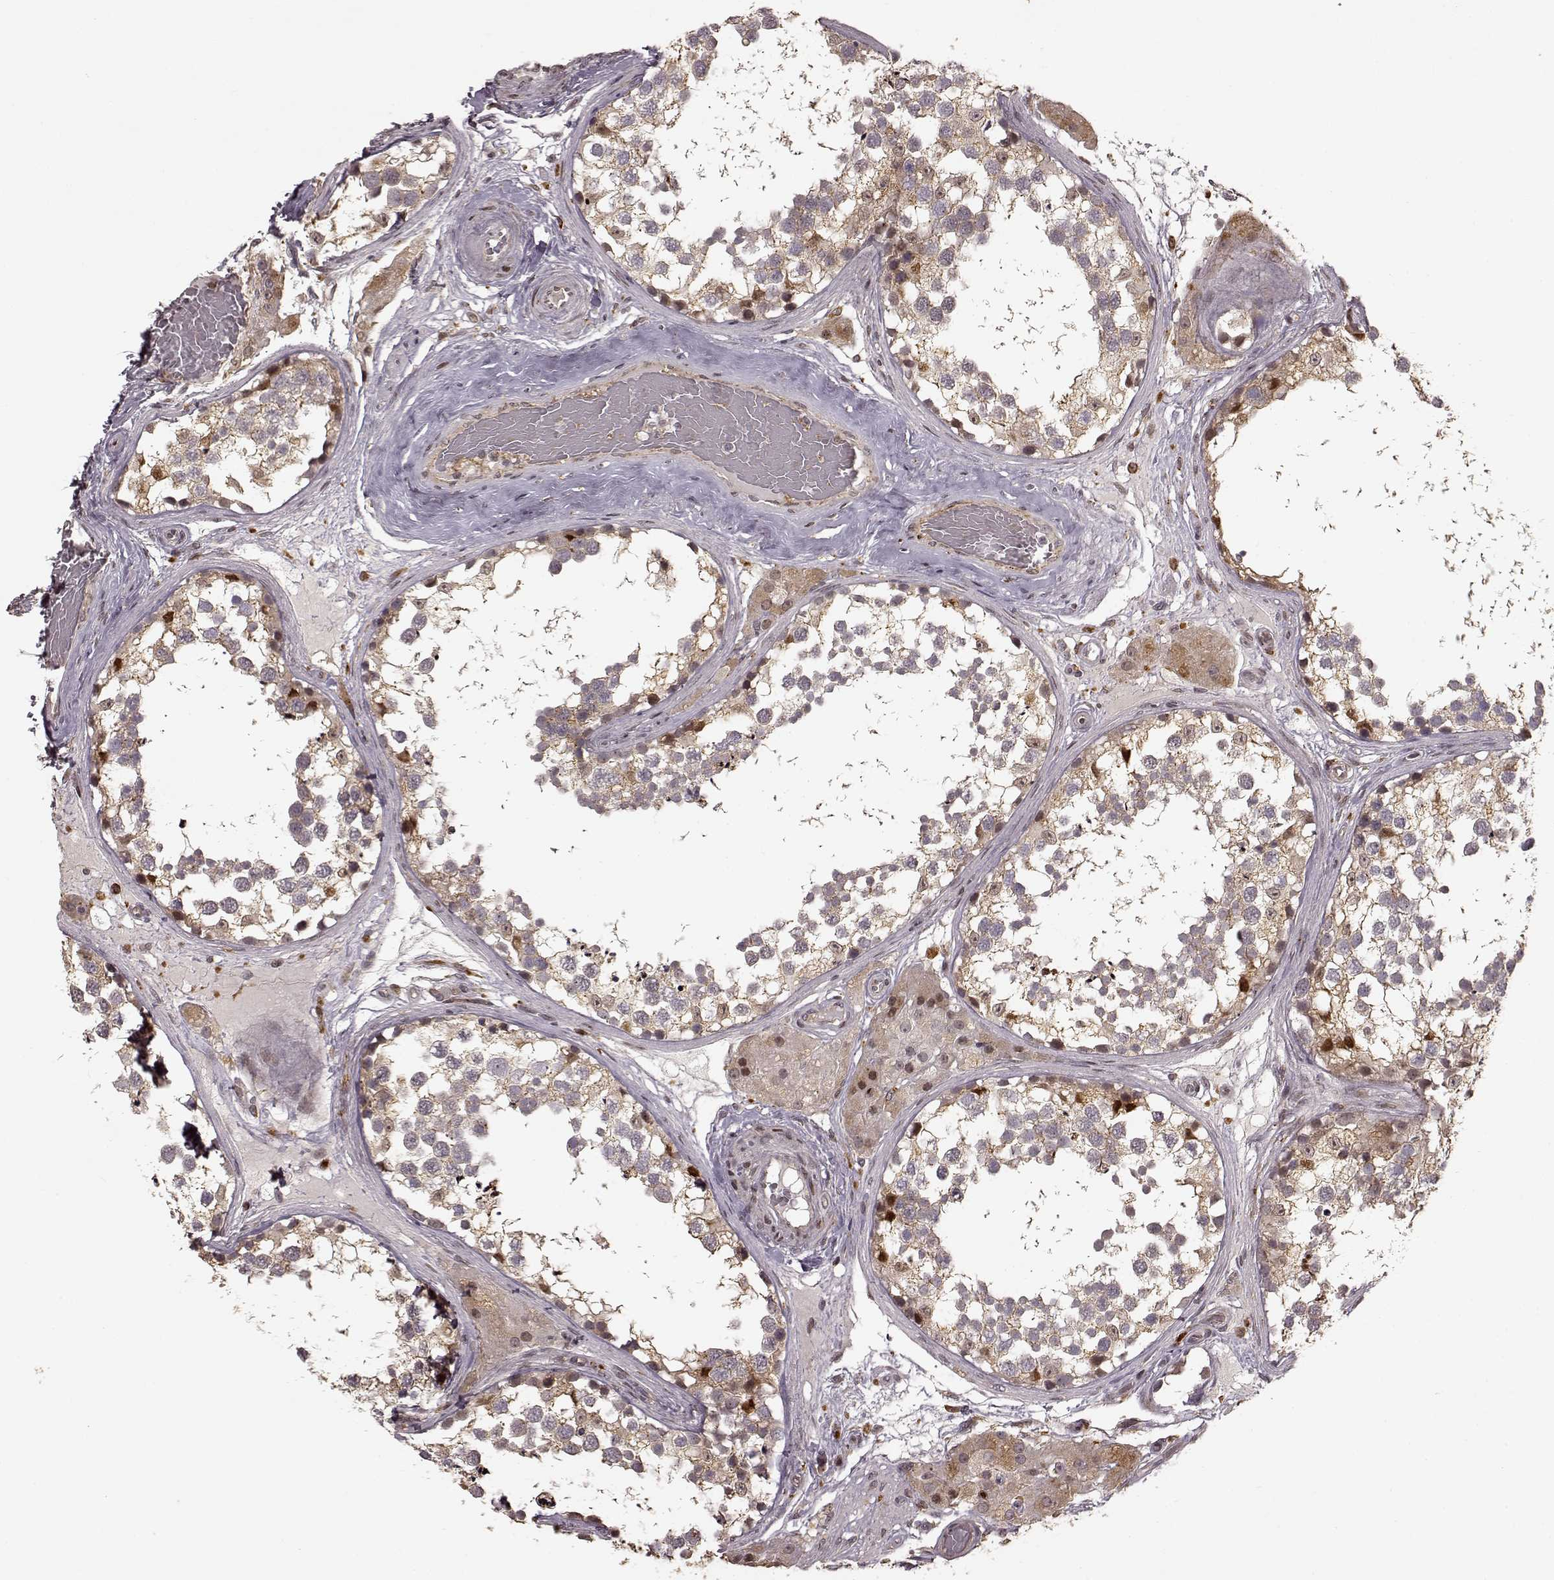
{"staining": {"intensity": "moderate", "quantity": ">75%", "location": "cytoplasmic/membranous,nuclear"}, "tissue": "testis", "cell_type": "Cells in seminiferous ducts", "image_type": "normal", "snomed": [{"axis": "morphology", "description": "Normal tissue, NOS"}, {"axis": "morphology", "description": "Seminoma, NOS"}, {"axis": "topography", "description": "Testis"}], "caption": "A medium amount of moderate cytoplasmic/membranous,nuclear expression is seen in about >75% of cells in seminiferous ducts in normal testis. The staining was performed using DAB (3,3'-diaminobenzidine), with brown indicating positive protein expression. Nuclei are stained blue with hematoxylin.", "gene": "SLC12A9", "patient": {"sex": "male", "age": 65}}